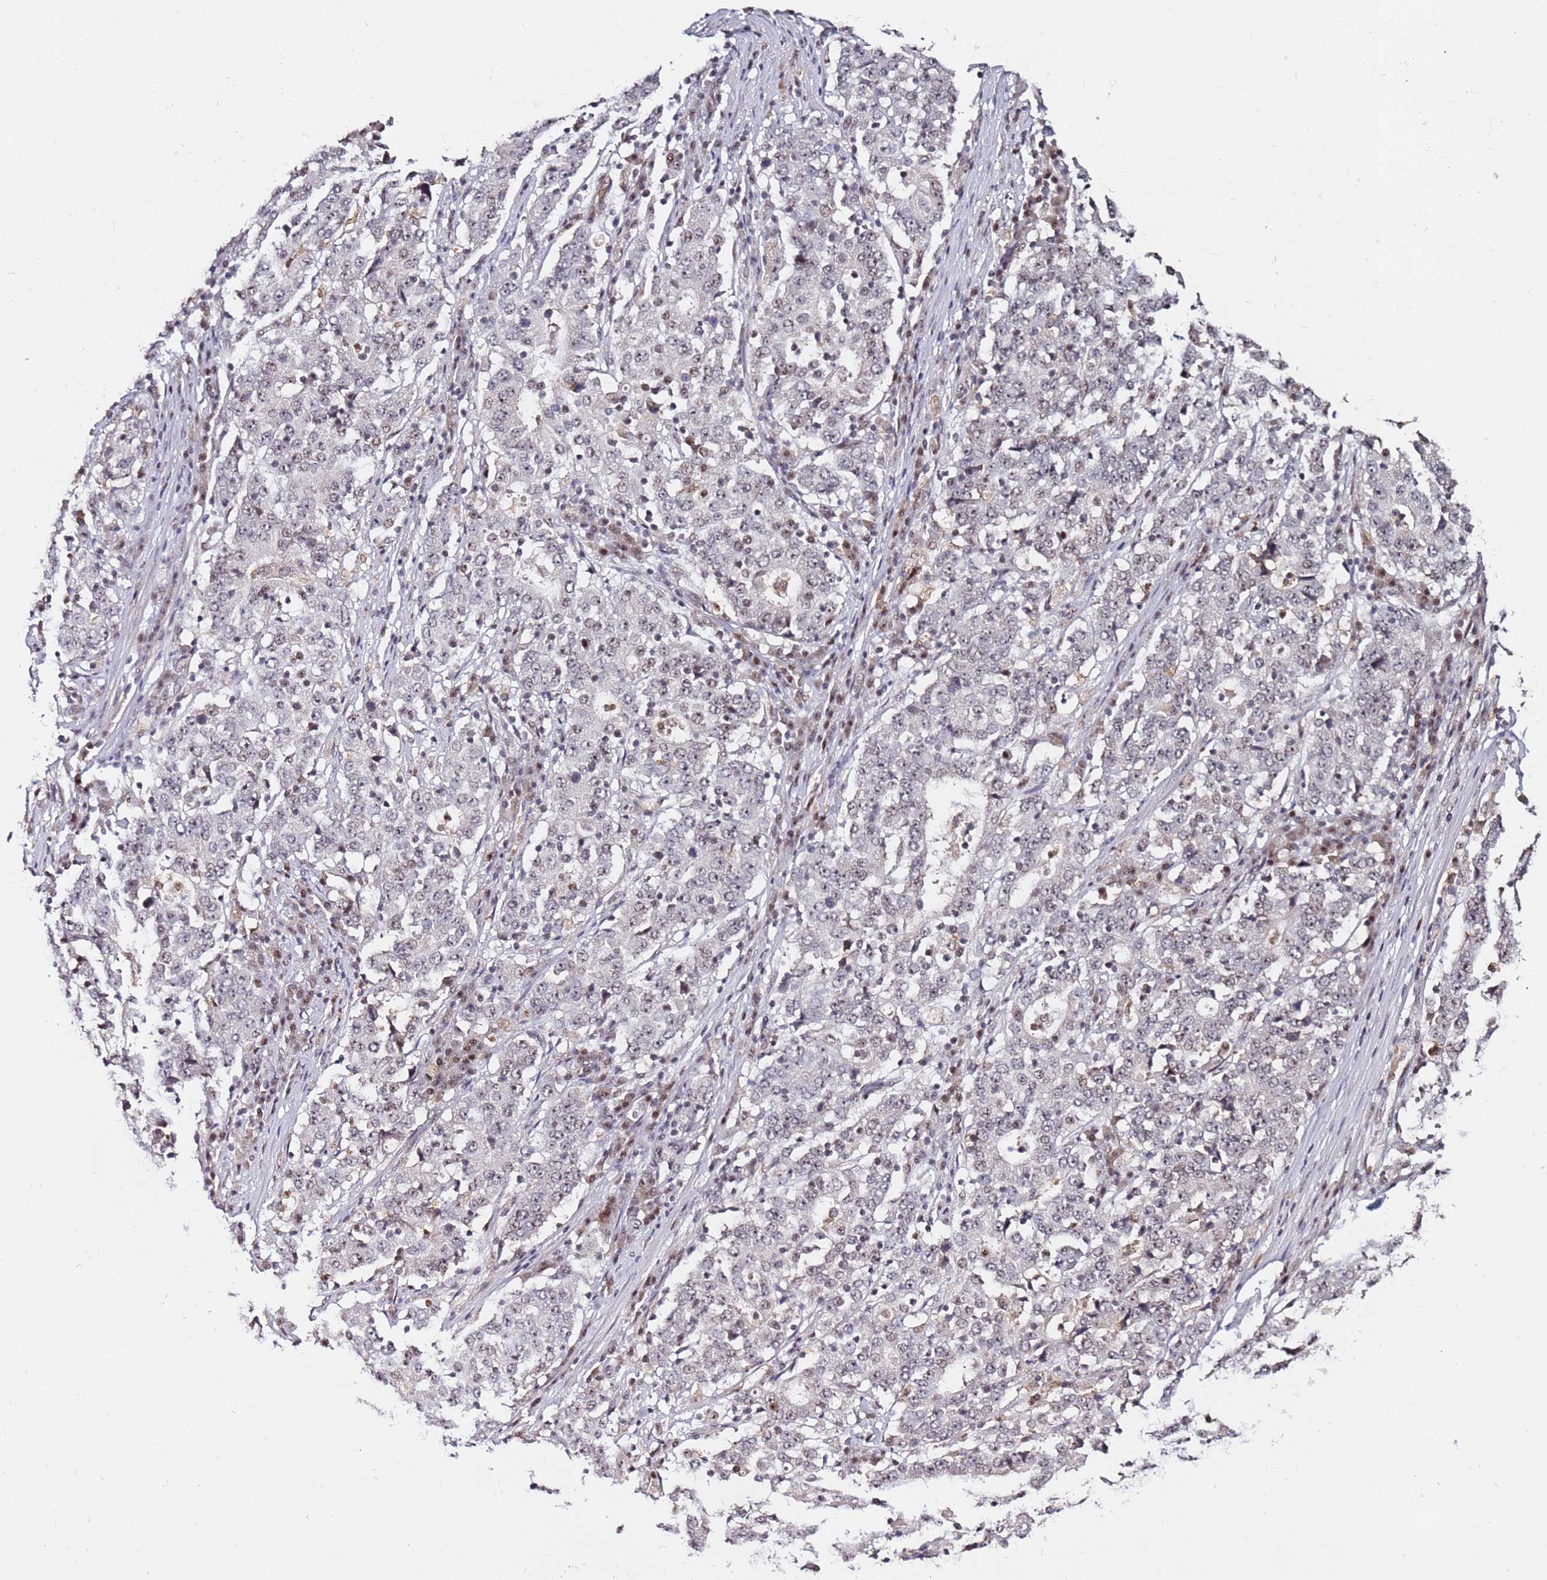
{"staining": {"intensity": "weak", "quantity": "<25%", "location": "nuclear"}, "tissue": "stomach cancer", "cell_type": "Tumor cells", "image_type": "cancer", "snomed": [{"axis": "morphology", "description": "Adenocarcinoma, NOS"}, {"axis": "topography", "description": "Stomach"}], "caption": "This is an immunohistochemistry (IHC) micrograph of adenocarcinoma (stomach). There is no expression in tumor cells.", "gene": "FCF1", "patient": {"sex": "male", "age": 59}}